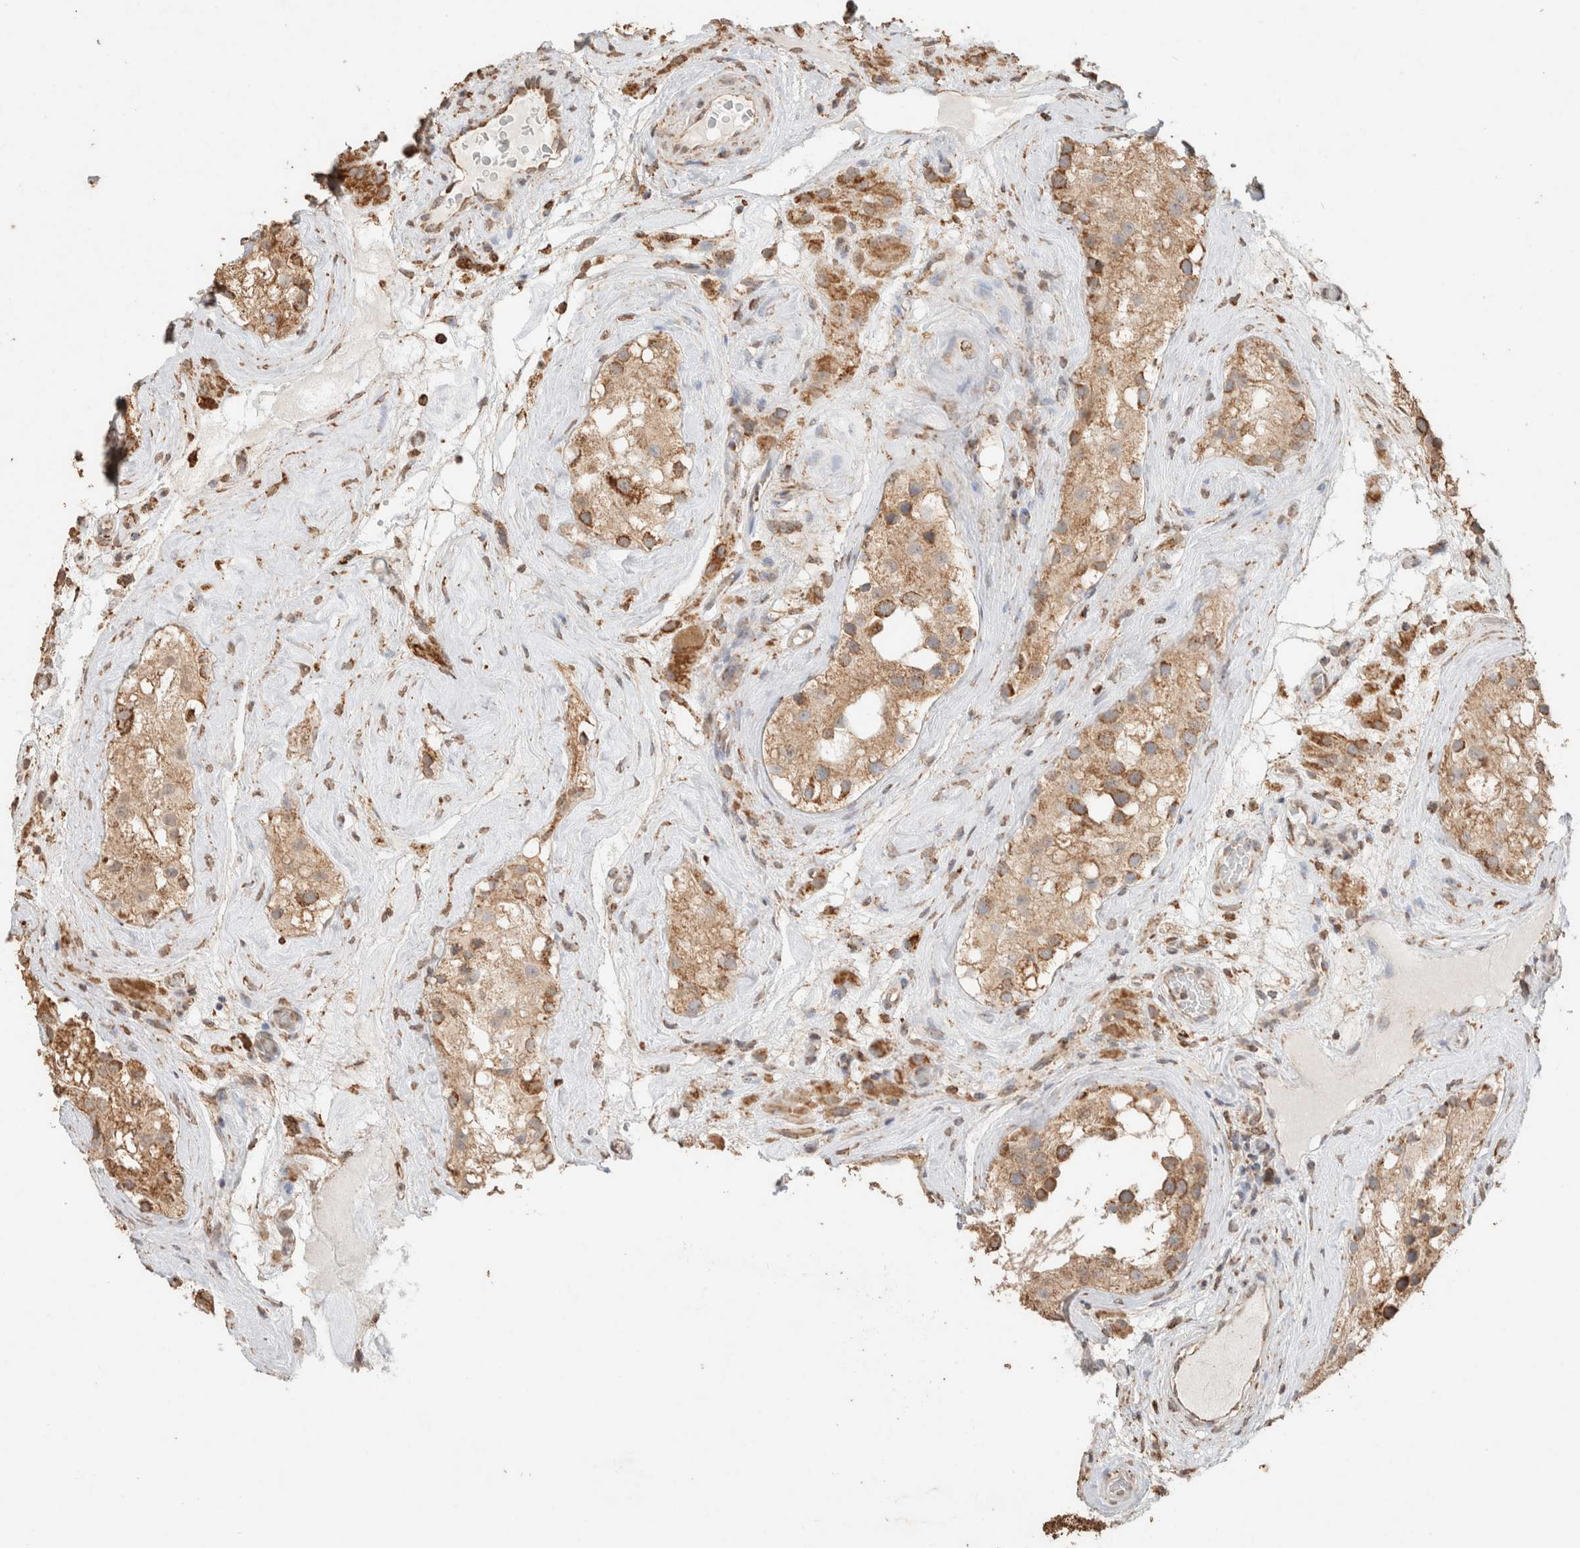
{"staining": {"intensity": "moderate", "quantity": ">75%", "location": "cytoplasmic/membranous"}, "tissue": "testis", "cell_type": "Cells in seminiferous ducts", "image_type": "normal", "snomed": [{"axis": "morphology", "description": "Normal tissue, NOS"}, {"axis": "morphology", "description": "Seminoma, NOS"}, {"axis": "topography", "description": "Testis"}], "caption": "Immunohistochemical staining of normal testis exhibits >75% levels of moderate cytoplasmic/membranous protein expression in approximately >75% of cells in seminiferous ducts.", "gene": "SDC2", "patient": {"sex": "male", "age": 71}}